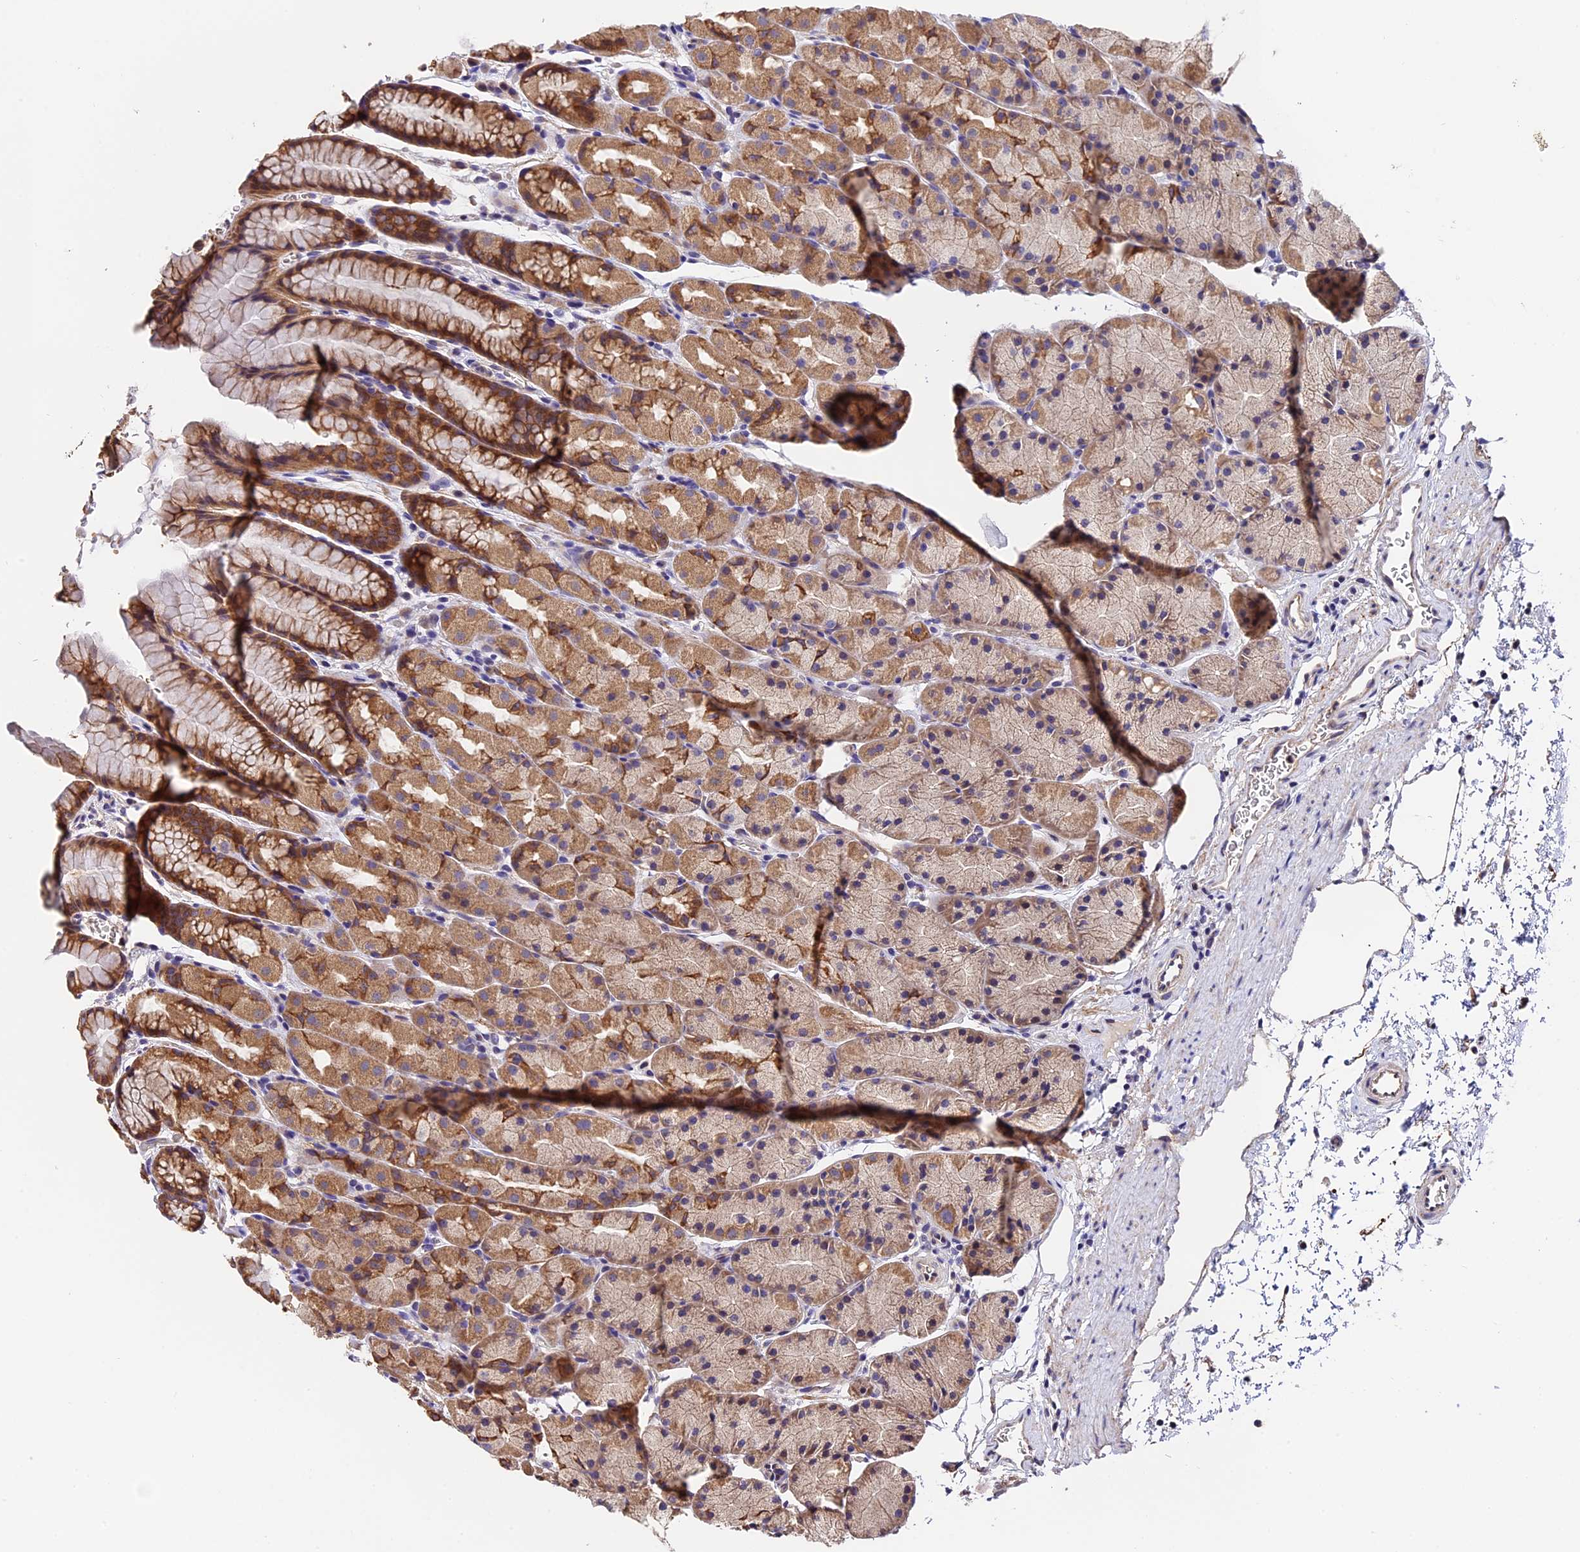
{"staining": {"intensity": "moderate", "quantity": ">75%", "location": "cytoplasmic/membranous"}, "tissue": "stomach", "cell_type": "Glandular cells", "image_type": "normal", "snomed": [{"axis": "morphology", "description": "Normal tissue, NOS"}, {"axis": "topography", "description": "Stomach, upper"}, {"axis": "topography", "description": "Stomach"}], "caption": "About >75% of glandular cells in normal human stomach reveal moderate cytoplasmic/membranous protein expression as visualized by brown immunohistochemical staining.", "gene": "TRMT1", "patient": {"sex": "male", "age": 47}}